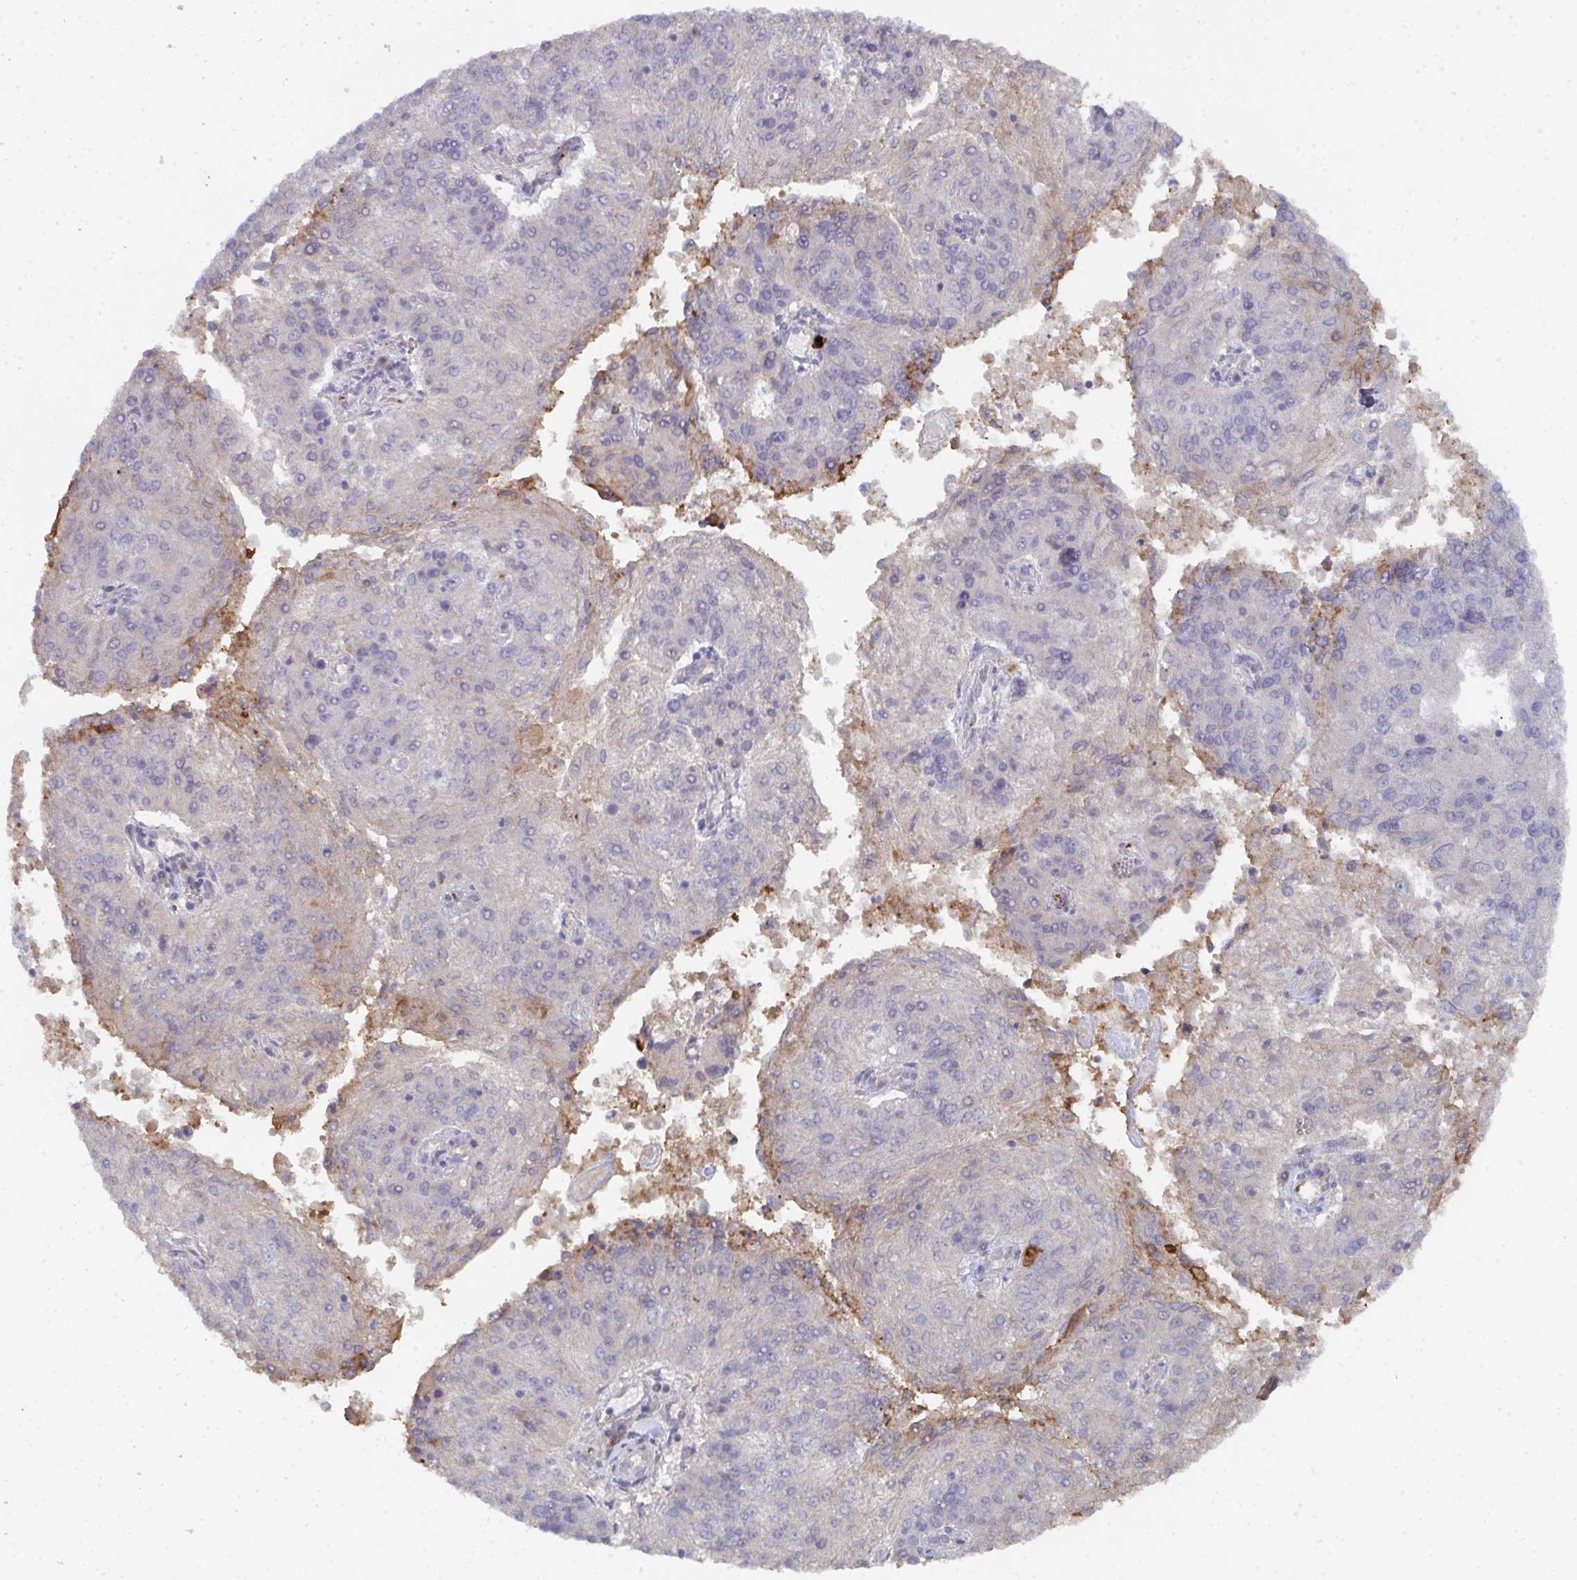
{"staining": {"intensity": "moderate", "quantity": "<25%", "location": "cytoplasmic/membranous"}, "tissue": "endometrial cancer", "cell_type": "Tumor cells", "image_type": "cancer", "snomed": [{"axis": "morphology", "description": "Adenocarcinoma, NOS"}, {"axis": "topography", "description": "Endometrium"}], "caption": "Immunohistochemistry staining of endometrial cancer, which exhibits low levels of moderate cytoplasmic/membranous positivity in about <25% of tumor cells indicating moderate cytoplasmic/membranous protein expression. The staining was performed using DAB (3,3'-diaminobenzidine) (brown) for protein detection and nuclei were counterstained in hematoxylin (blue).", "gene": "KCNK5", "patient": {"sex": "female", "age": 82}}